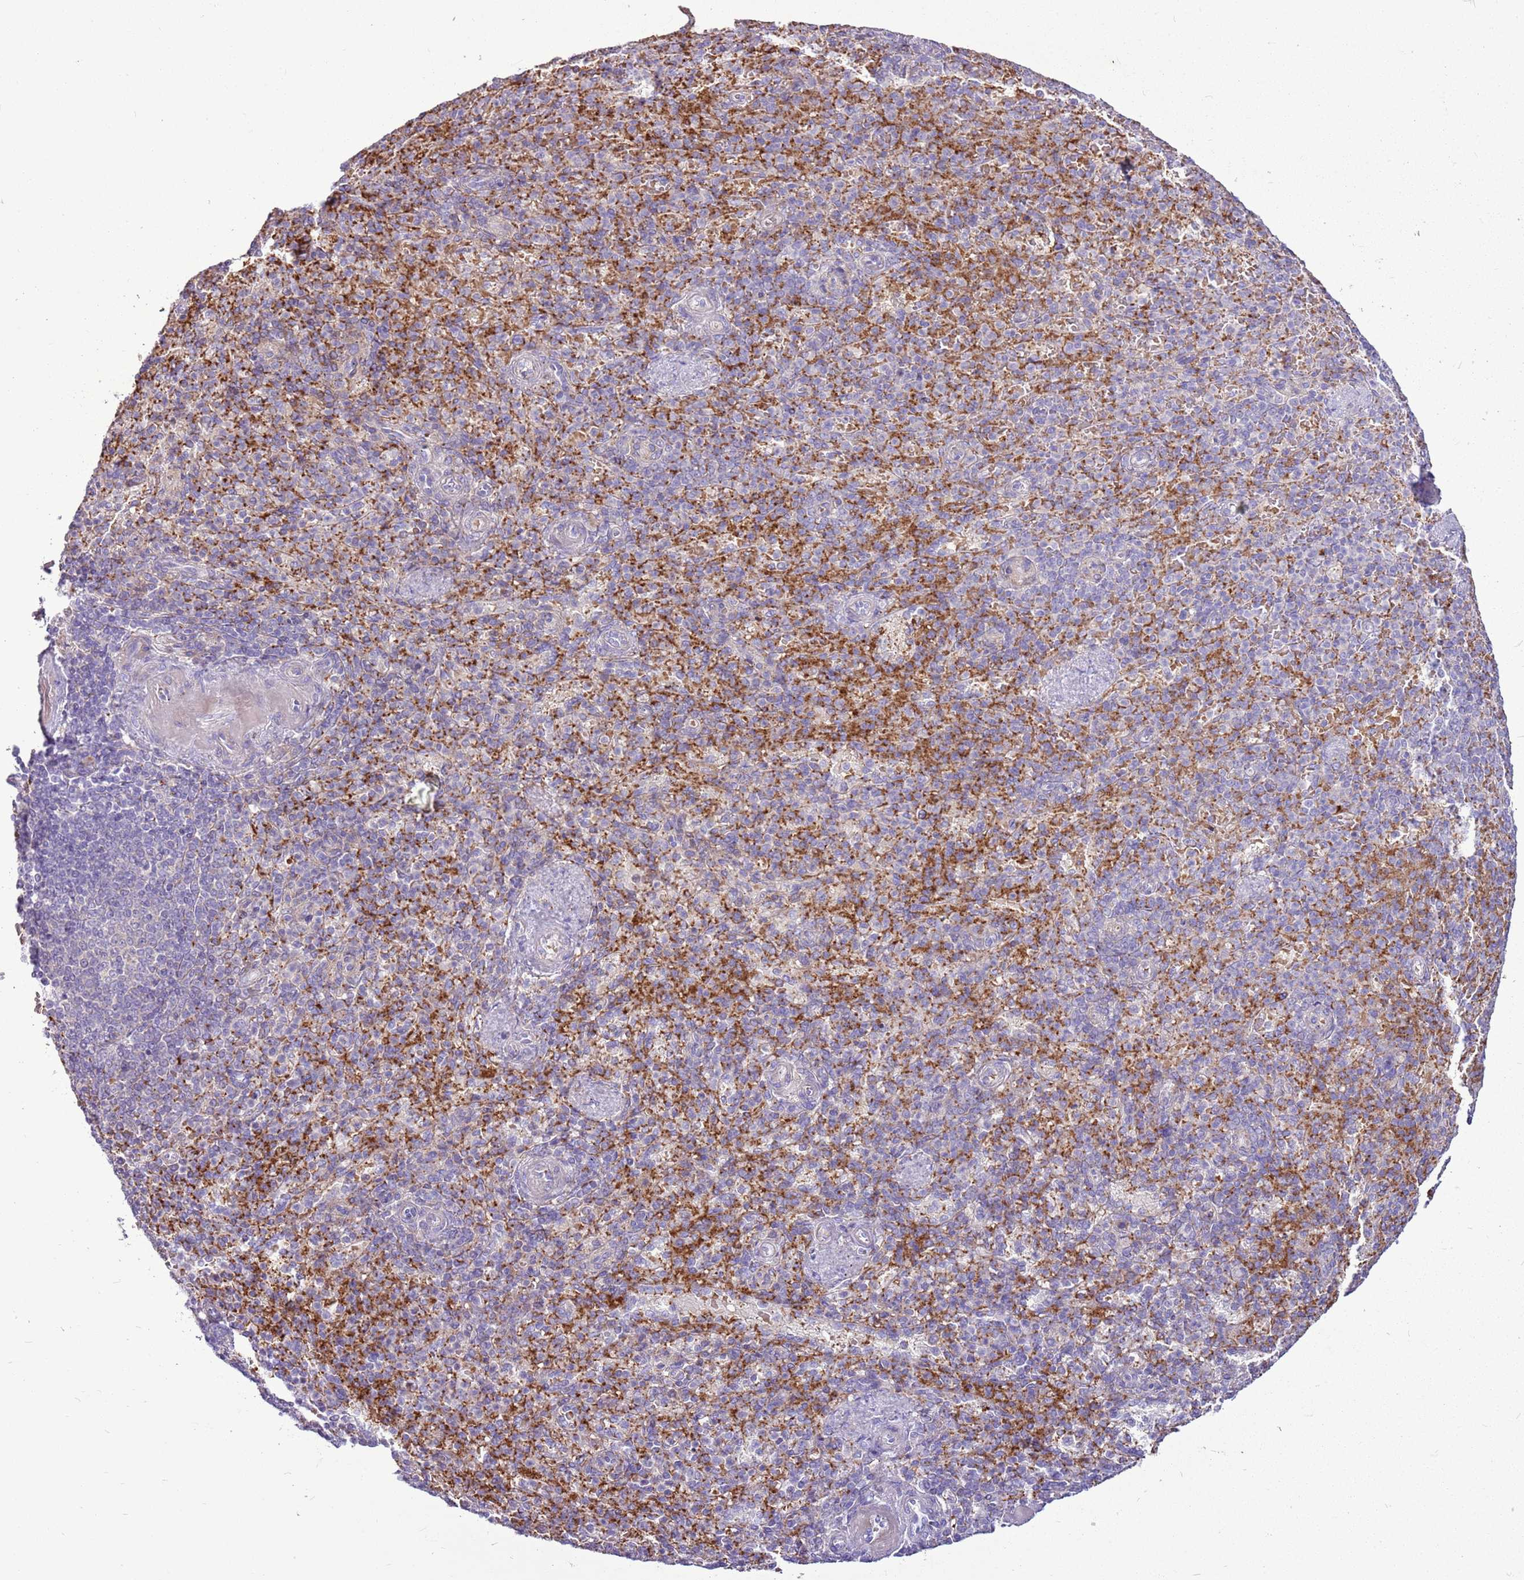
{"staining": {"intensity": "negative", "quantity": "none", "location": "none"}, "tissue": "spleen", "cell_type": "Cells in red pulp", "image_type": "normal", "snomed": [{"axis": "morphology", "description": "Normal tissue, NOS"}, {"axis": "topography", "description": "Spleen"}], "caption": "This is an IHC image of normal human spleen. There is no expression in cells in red pulp.", "gene": "CHAC2", "patient": {"sex": "female", "age": 74}}